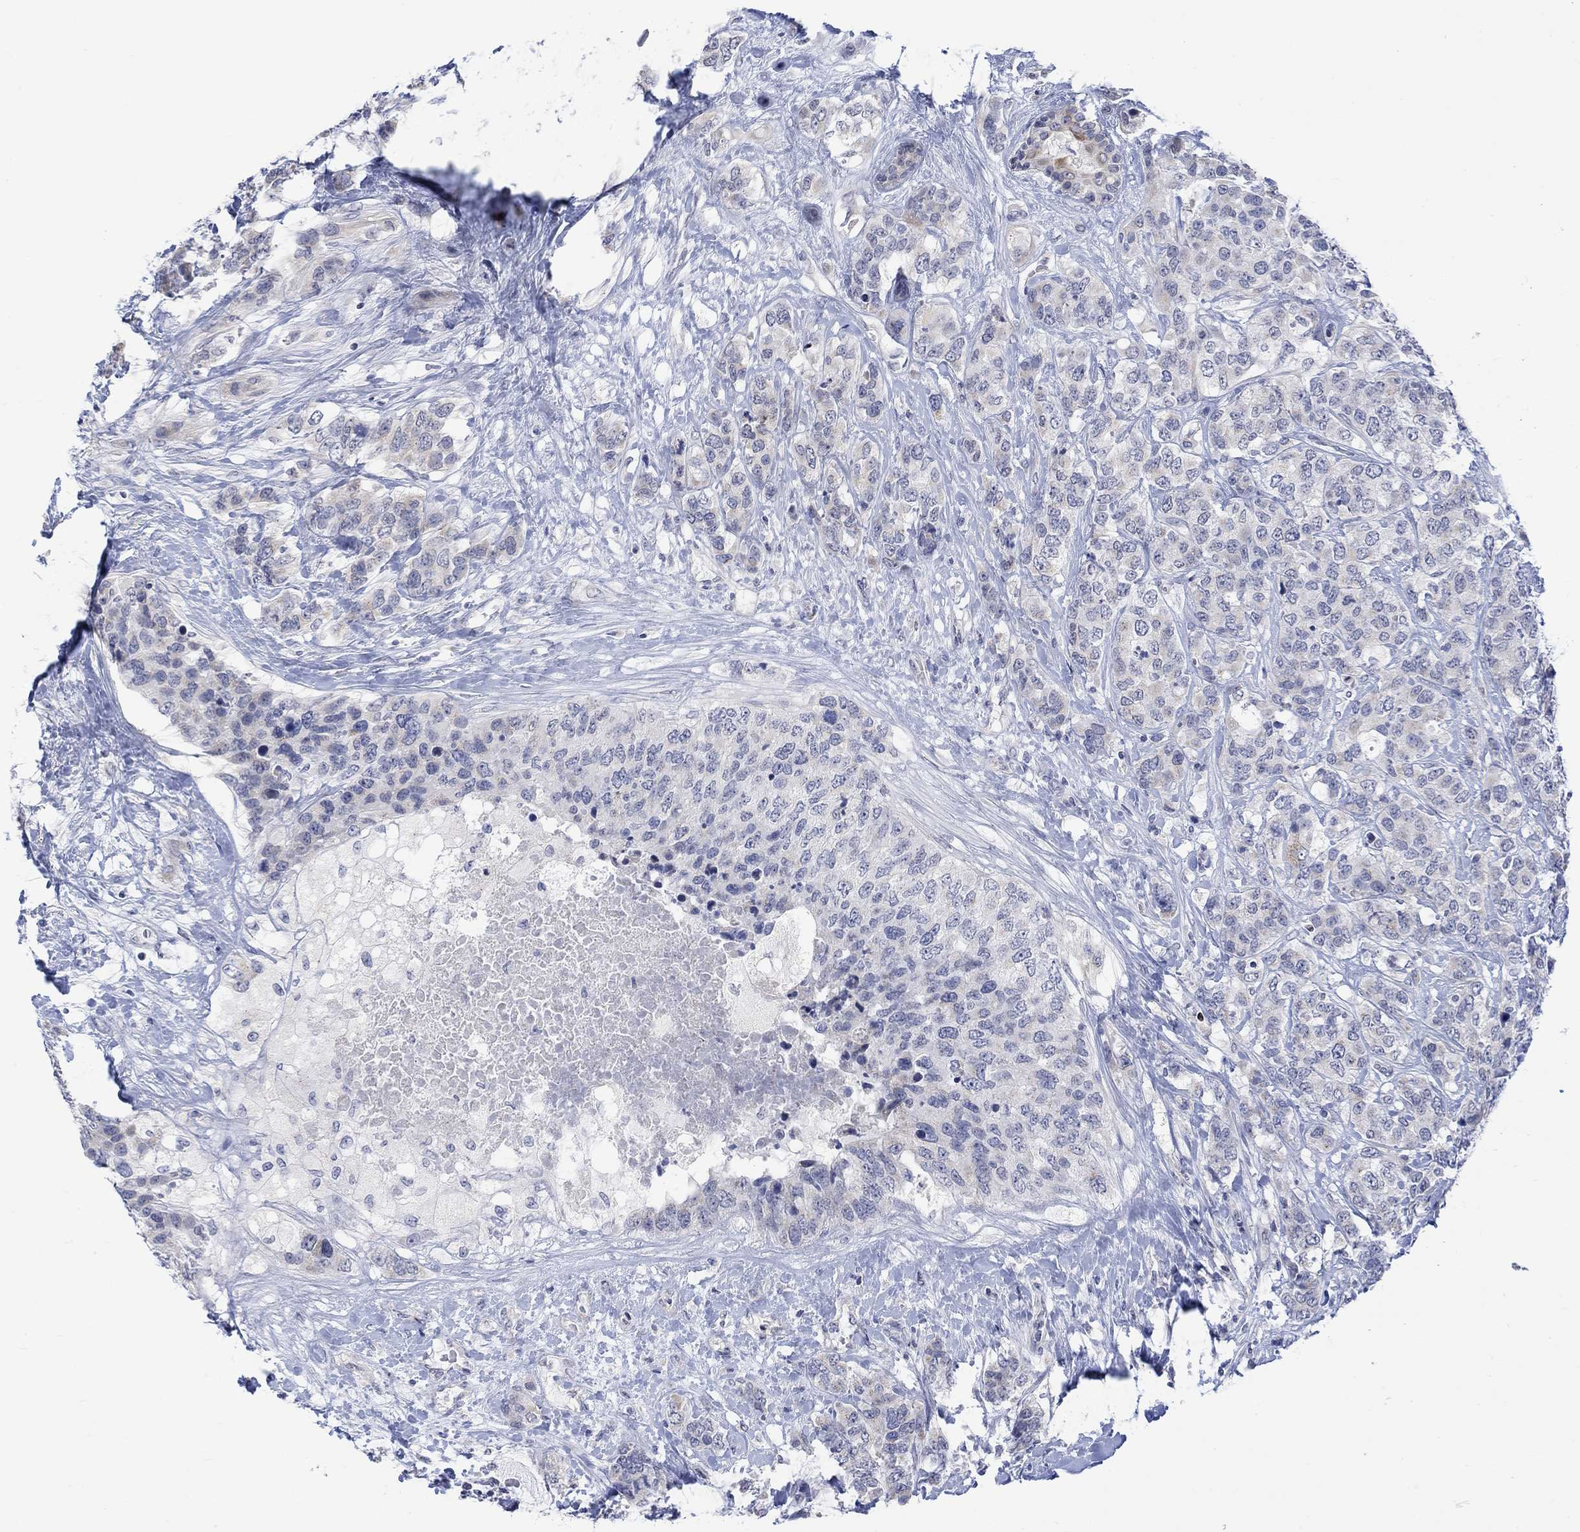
{"staining": {"intensity": "negative", "quantity": "none", "location": "none"}, "tissue": "breast cancer", "cell_type": "Tumor cells", "image_type": "cancer", "snomed": [{"axis": "morphology", "description": "Lobular carcinoma"}, {"axis": "topography", "description": "Breast"}], "caption": "Breast cancer stained for a protein using immunohistochemistry demonstrates no staining tumor cells.", "gene": "DCX", "patient": {"sex": "female", "age": 59}}